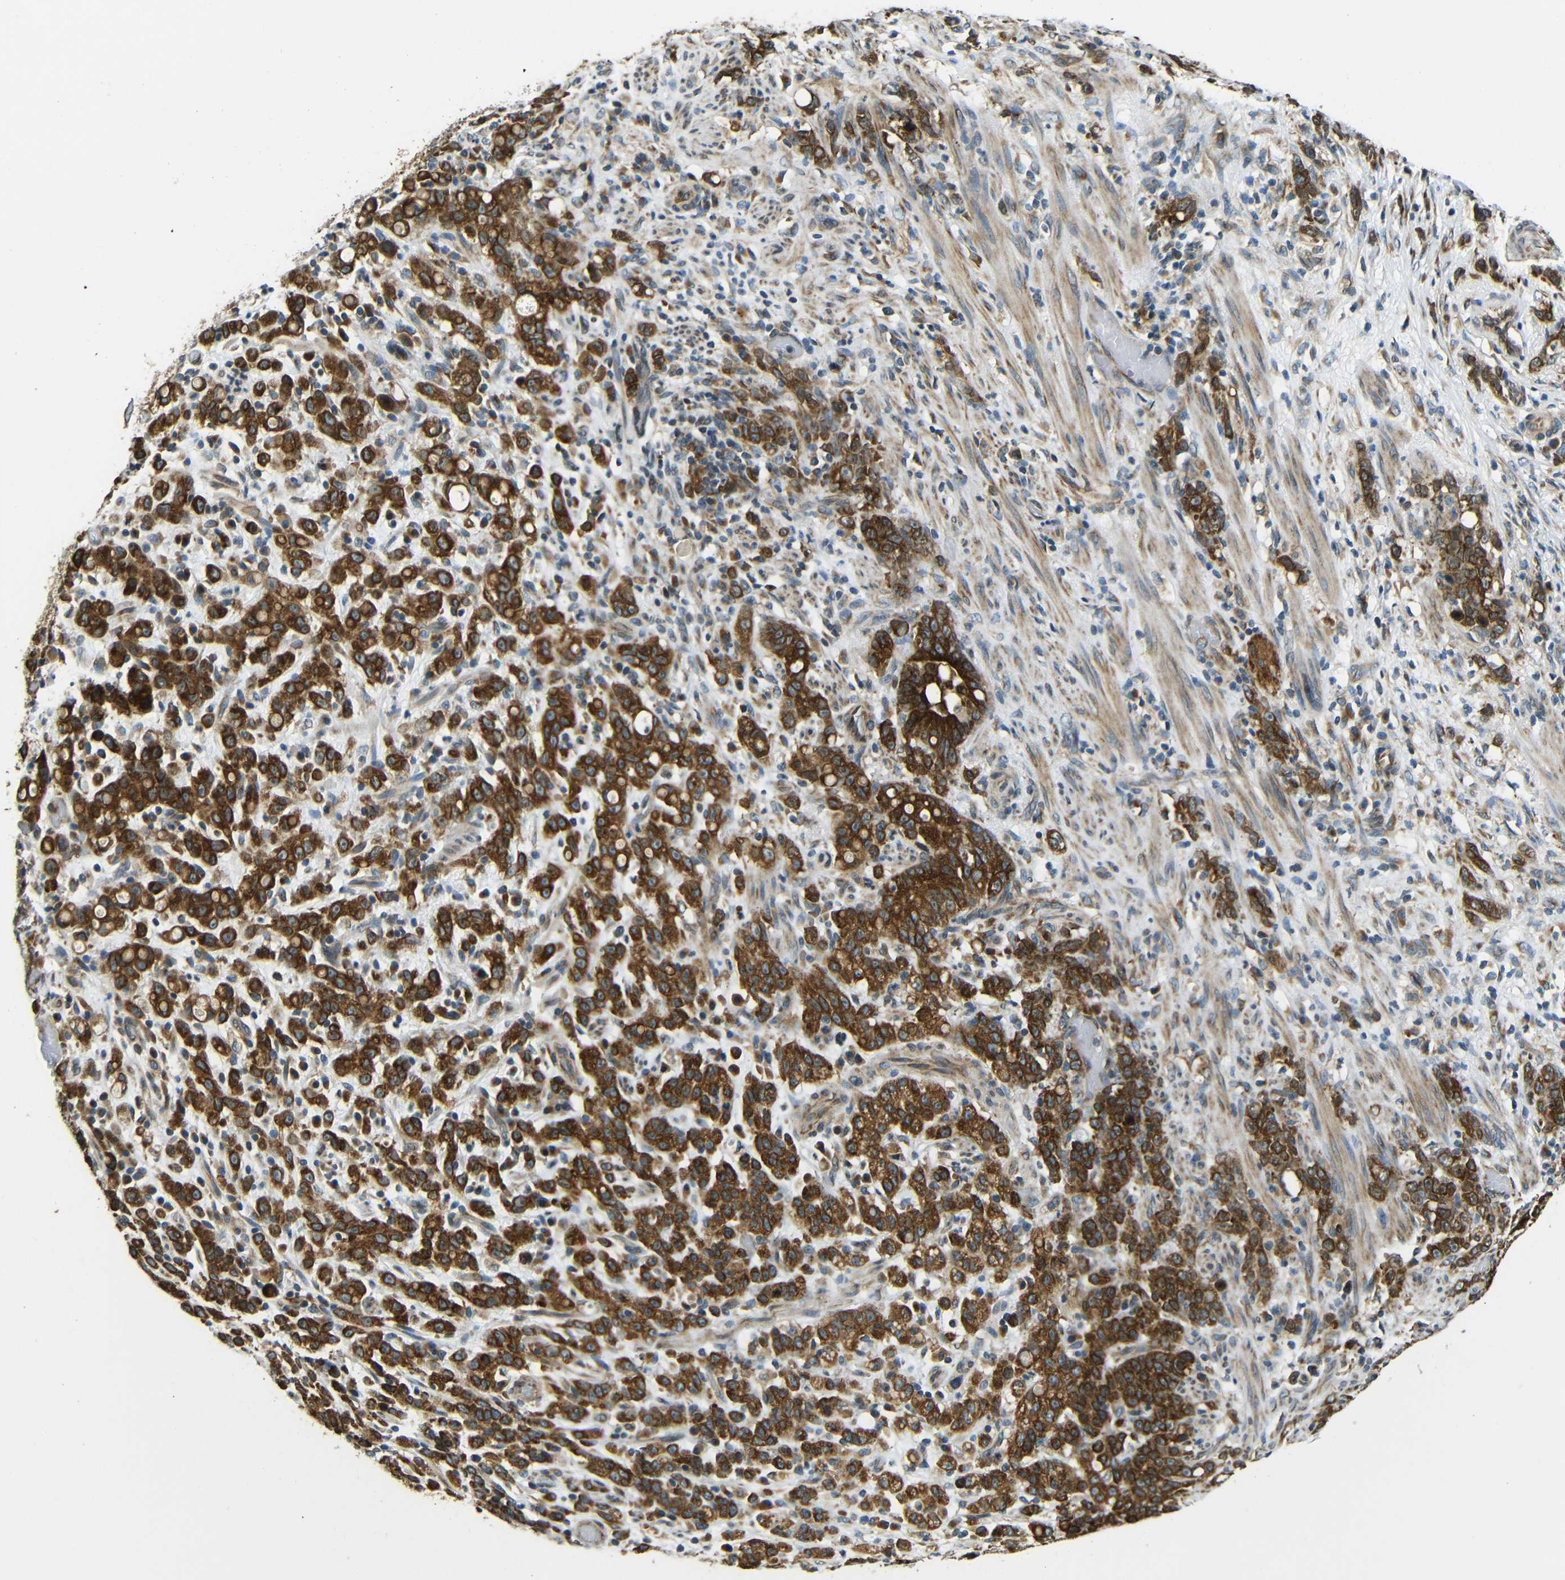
{"staining": {"intensity": "strong", "quantity": ">75%", "location": "cytoplasmic/membranous"}, "tissue": "stomach cancer", "cell_type": "Tumor cells", "image_type": "cancer", "snomed": [{"axis": "morphology", "description": "Adenocarcinoma, NOS"}, {"axis": "topography", "description": "Stomach, lower"}], "caption": "Tumor cells demonstrate high levels of strong cytoplasmic/membranous positivity in approximately >75% of cells in stomach cancer.", "gene": "VAPB", "patient": {"sex": "male", "age": 88}}